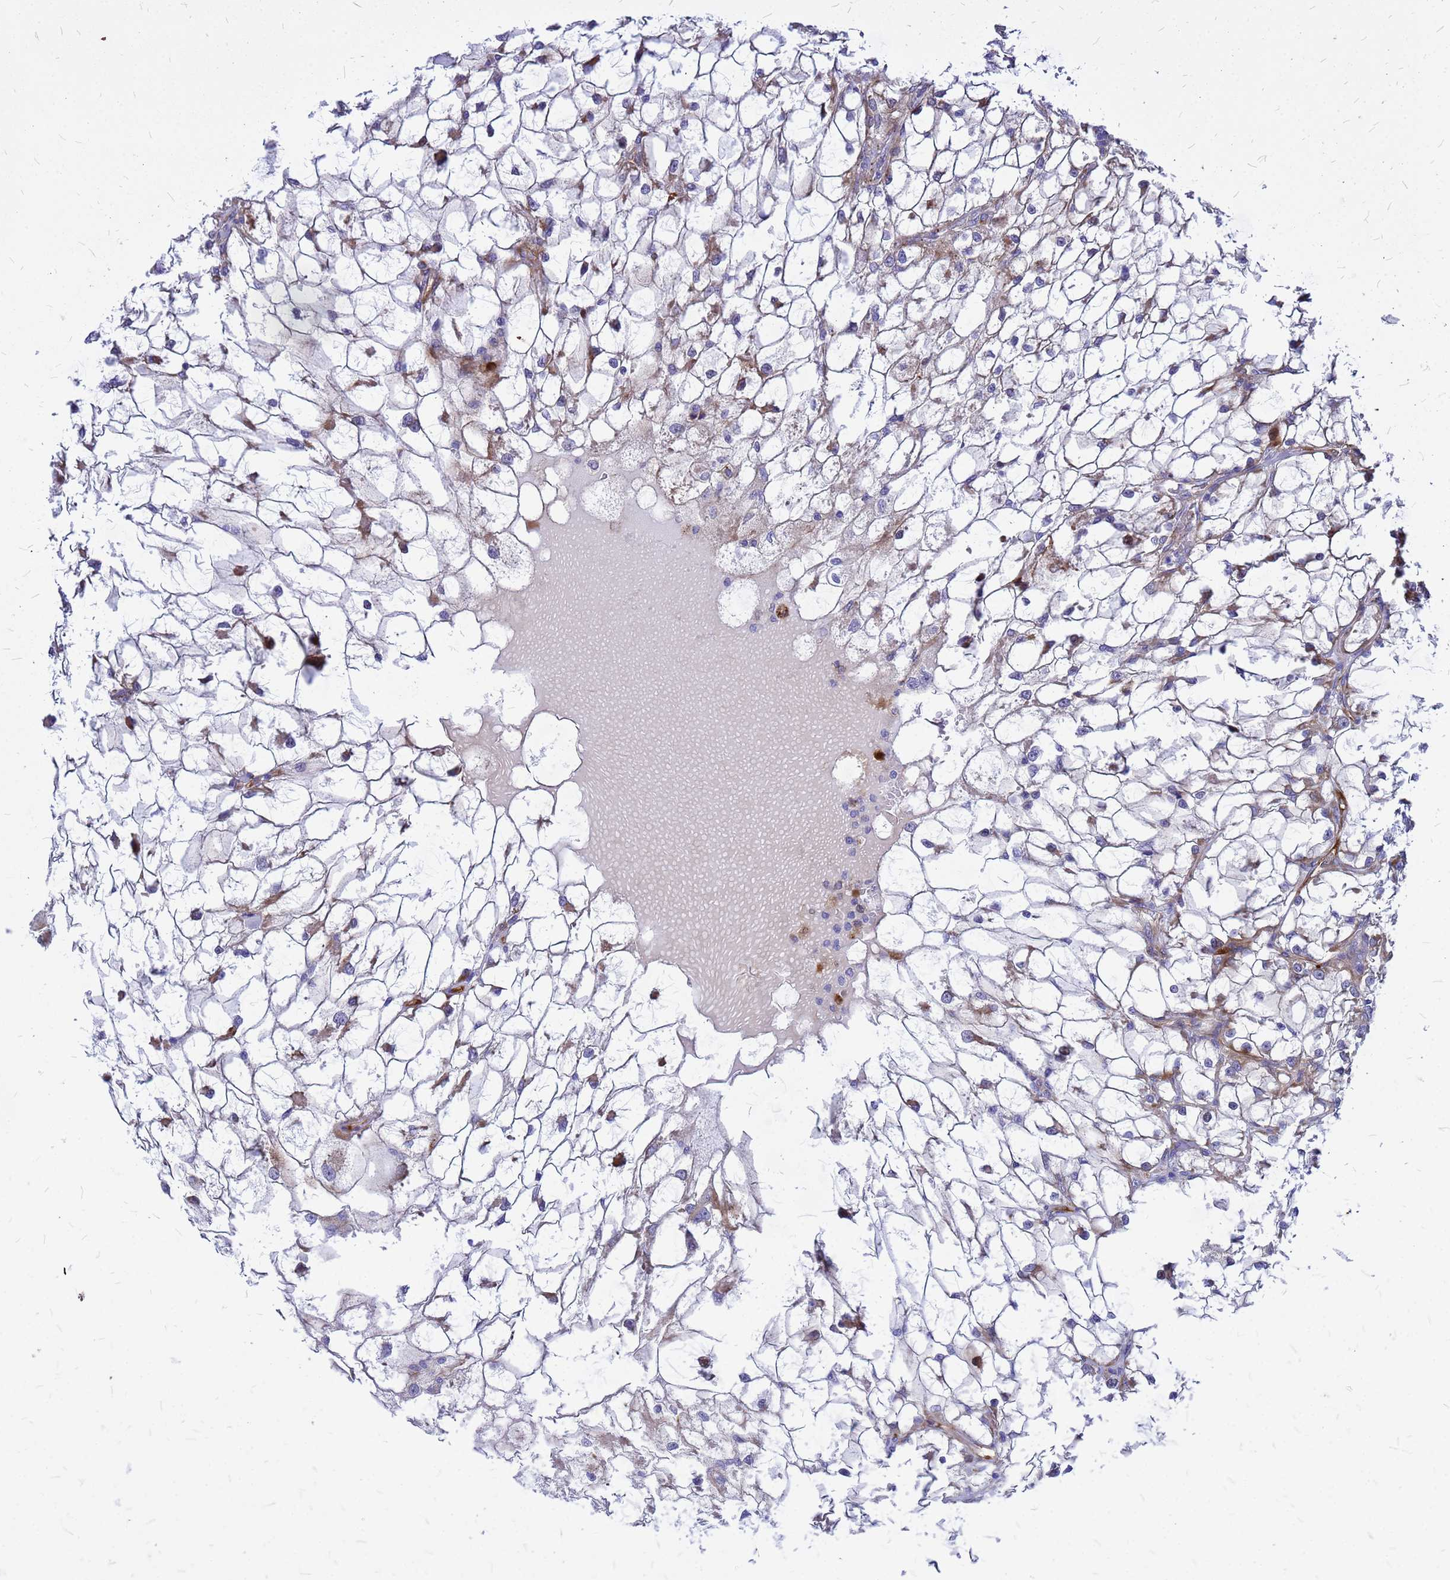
{"staining": {"intensity": "negative", "quantity": "none", "location": "none"}, "tissue": "renal cancer", "cell_type": "Tumor cells", "image_type": "cancer", "snomed": [{"axis": "morphology", "description": "Adenocarcinoma, NOS"}, {"axis": "topography", "description": "Kidney"}], "caption": "High magnification brightfield microscopy of renal cancer (adenocarcinoma) stained with DAB (3,3'-diaminobenzidine) (brown) and counterstained with hematoxylin (blue): tumor cells show no significant positivity.", "gene": "NOSTRIN", "patient": {"sex": "female", "age": 69}}